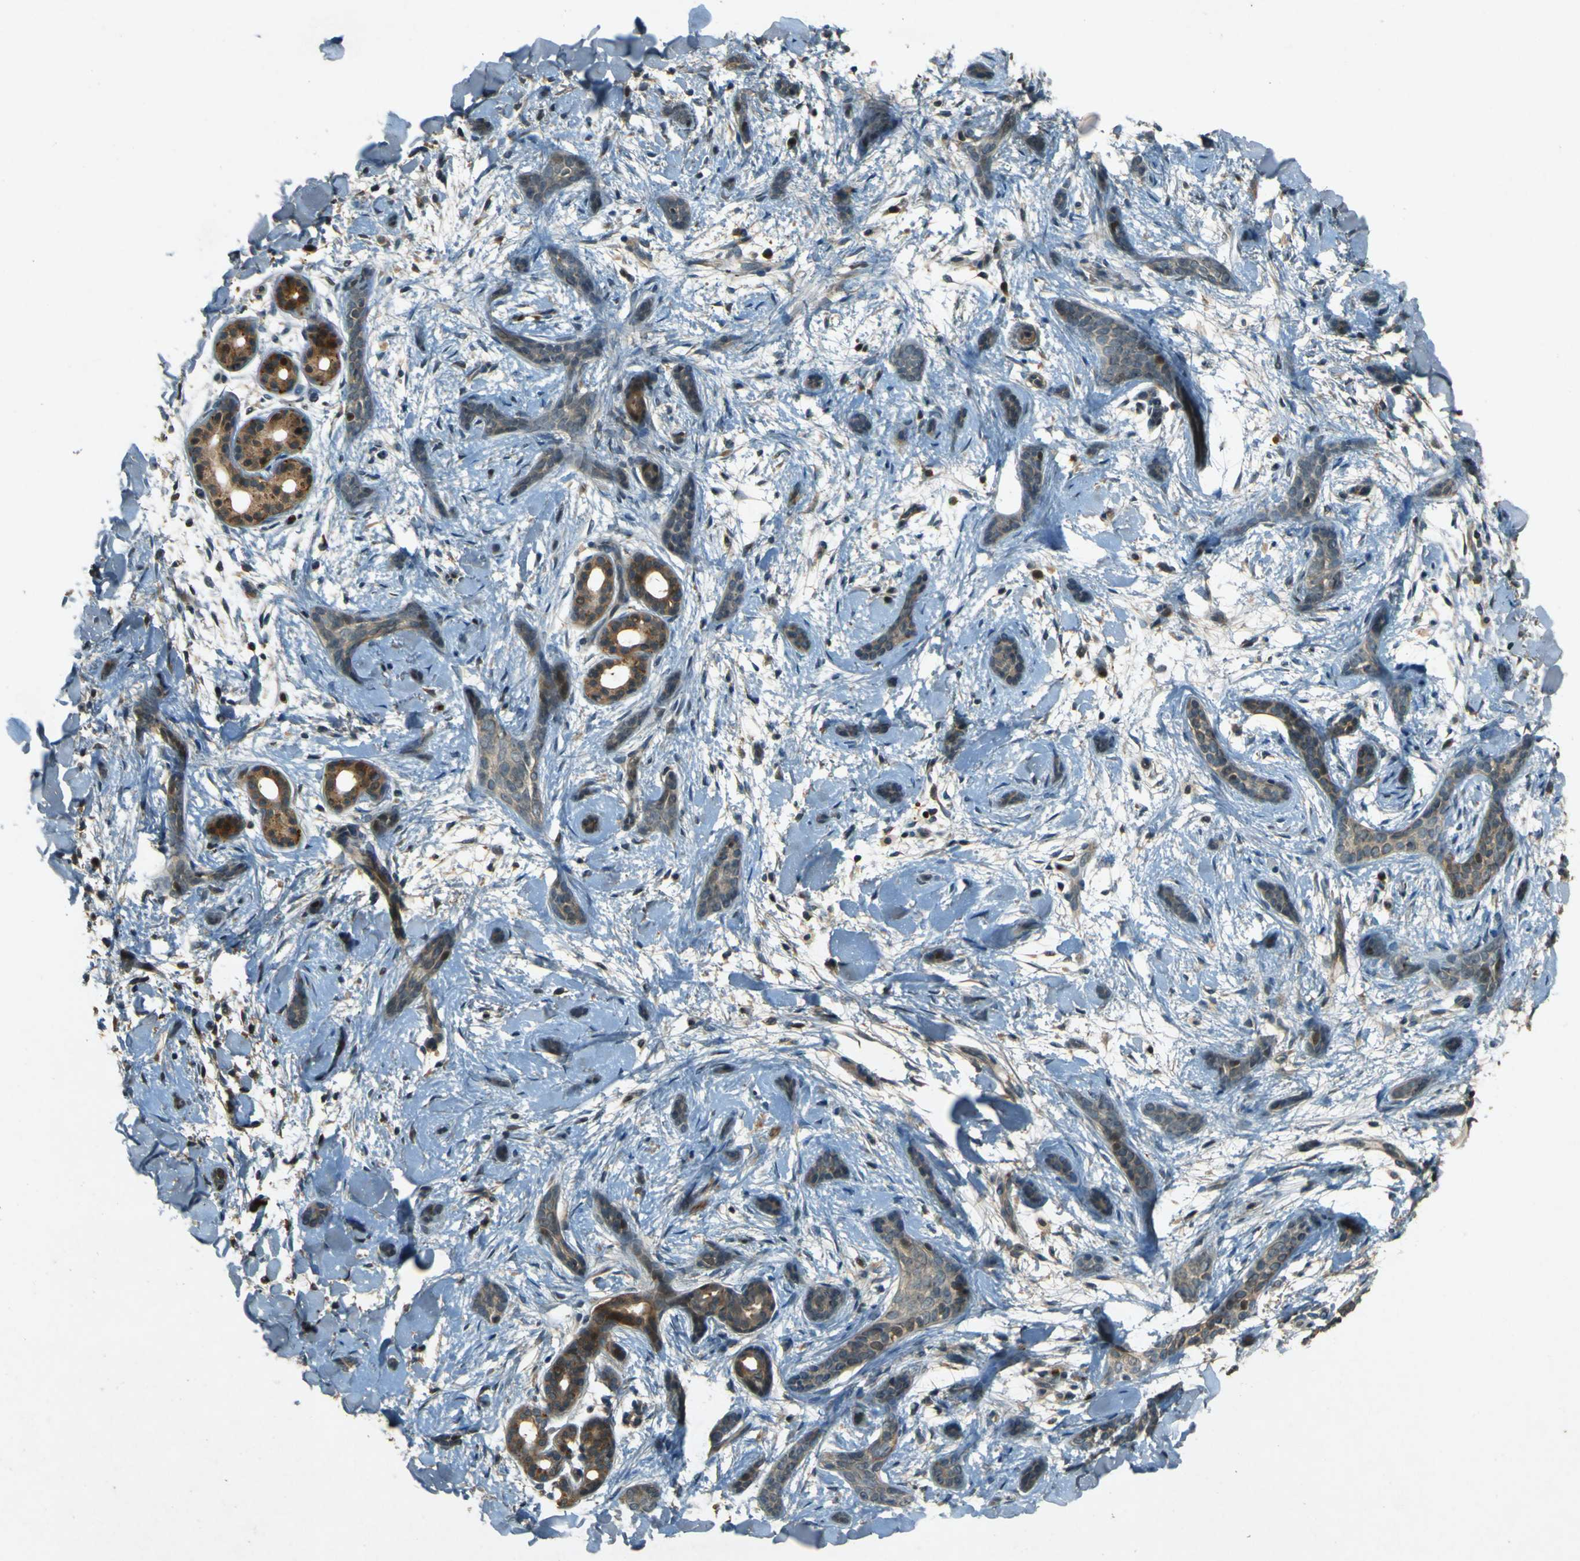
{"staining": {"intensity": "weak", "quantity": ">75%", "location": "cytoplasmic/membranous"}, "tissue": "skin cancer", "cell_type": "Tumor cells", "image_type": "cancer", "snomed": [{"axis": "morphology", "description": "Basal cell carcinoma"}, {"axis": "morphology", "description": "Adnexal tumor, benign"}, {"axis": "topography", "description": "Skin"}], "caption": "The image displays staining of skin cancer, revealing weak cytoplasmic/membranous protein staining (brown color) within tumor cells.", "gene": "MPDZ", "patient": {"sex": "female", "age": 42}}